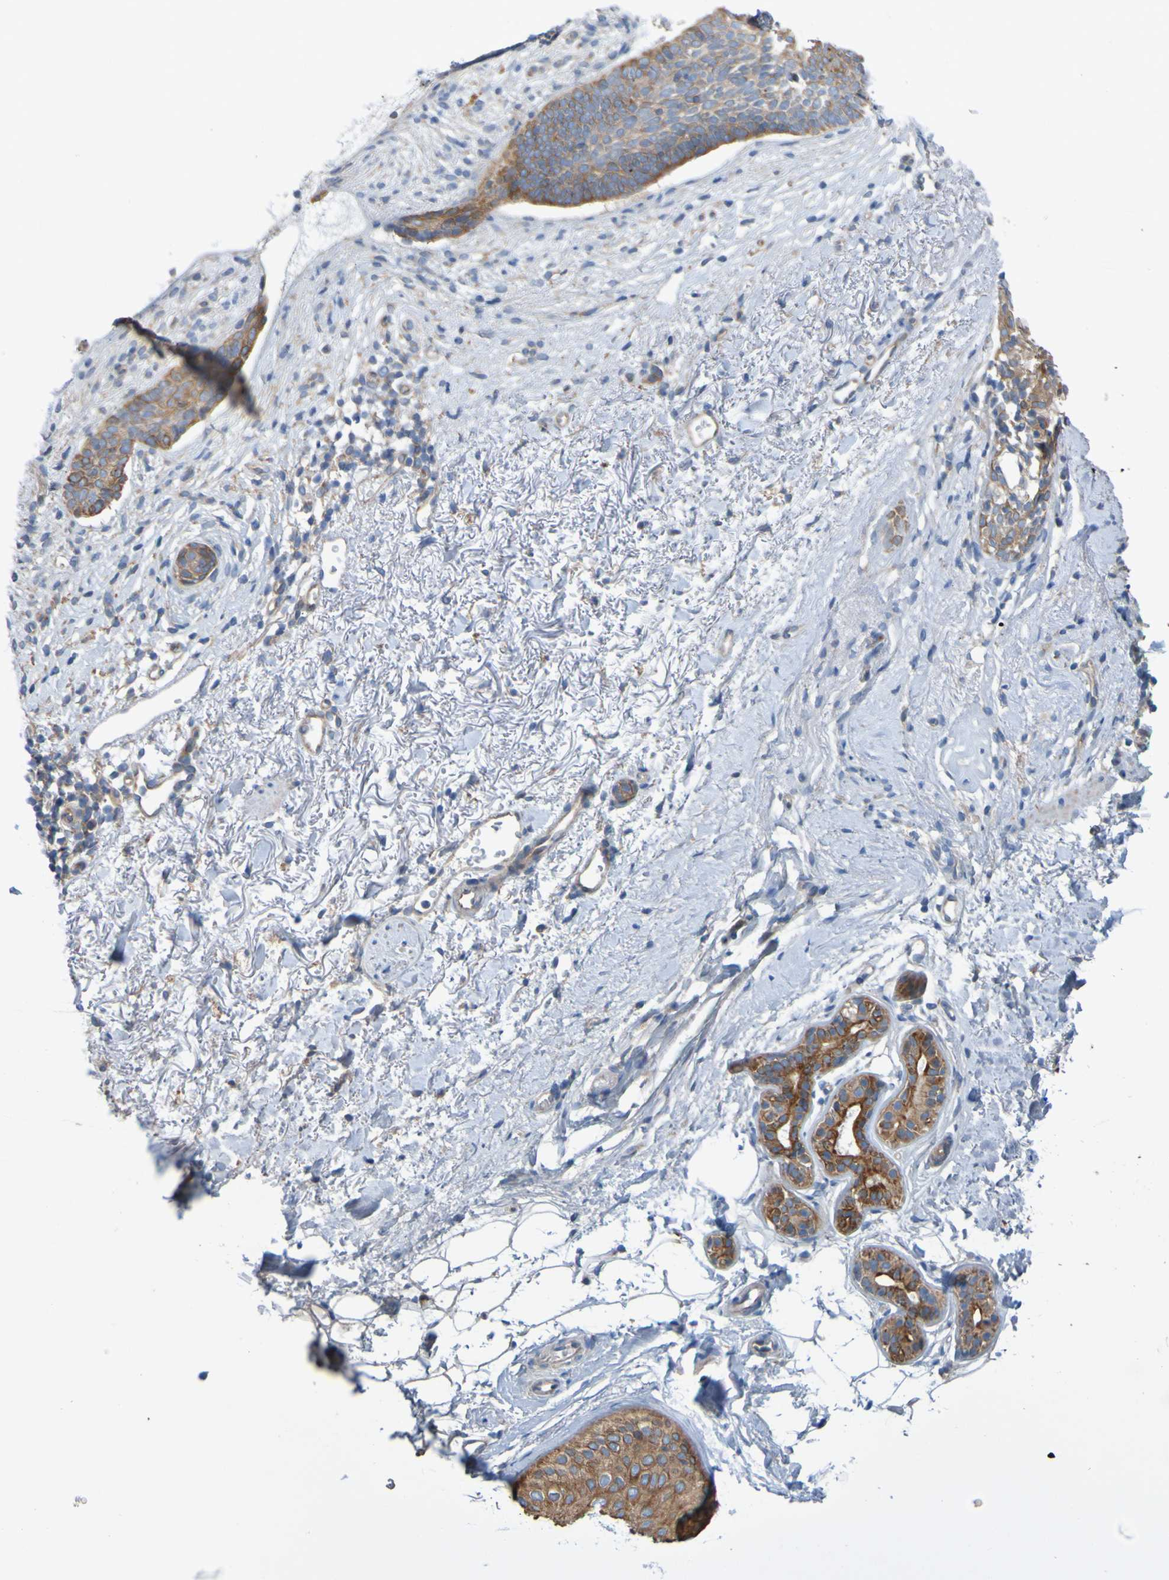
{"staining": {"intensity": "moderate", "quantity": ">75%", "location": "cytoplasmic/membranous"}, "tissue": "skin cancer", "cell_type": "Tumor cells", "image_type": "cancer", "snomed": [{"axis": "morphology", "description": "Normal tissue, NOS"}, {"axis": "morphology", "description": "Basal cell carcinoma"}, {"axis": "topography", "description": "Skin"}], "caption": "Immunohistochemical staining of human basal cell carcinoma (skin) exhibits medium levels of moderate cytoplasmic/membranous protein expression in about >75% of tumor cells.", "gene": "NPRL3", "patient": {"sex": "female", "age": 70}}